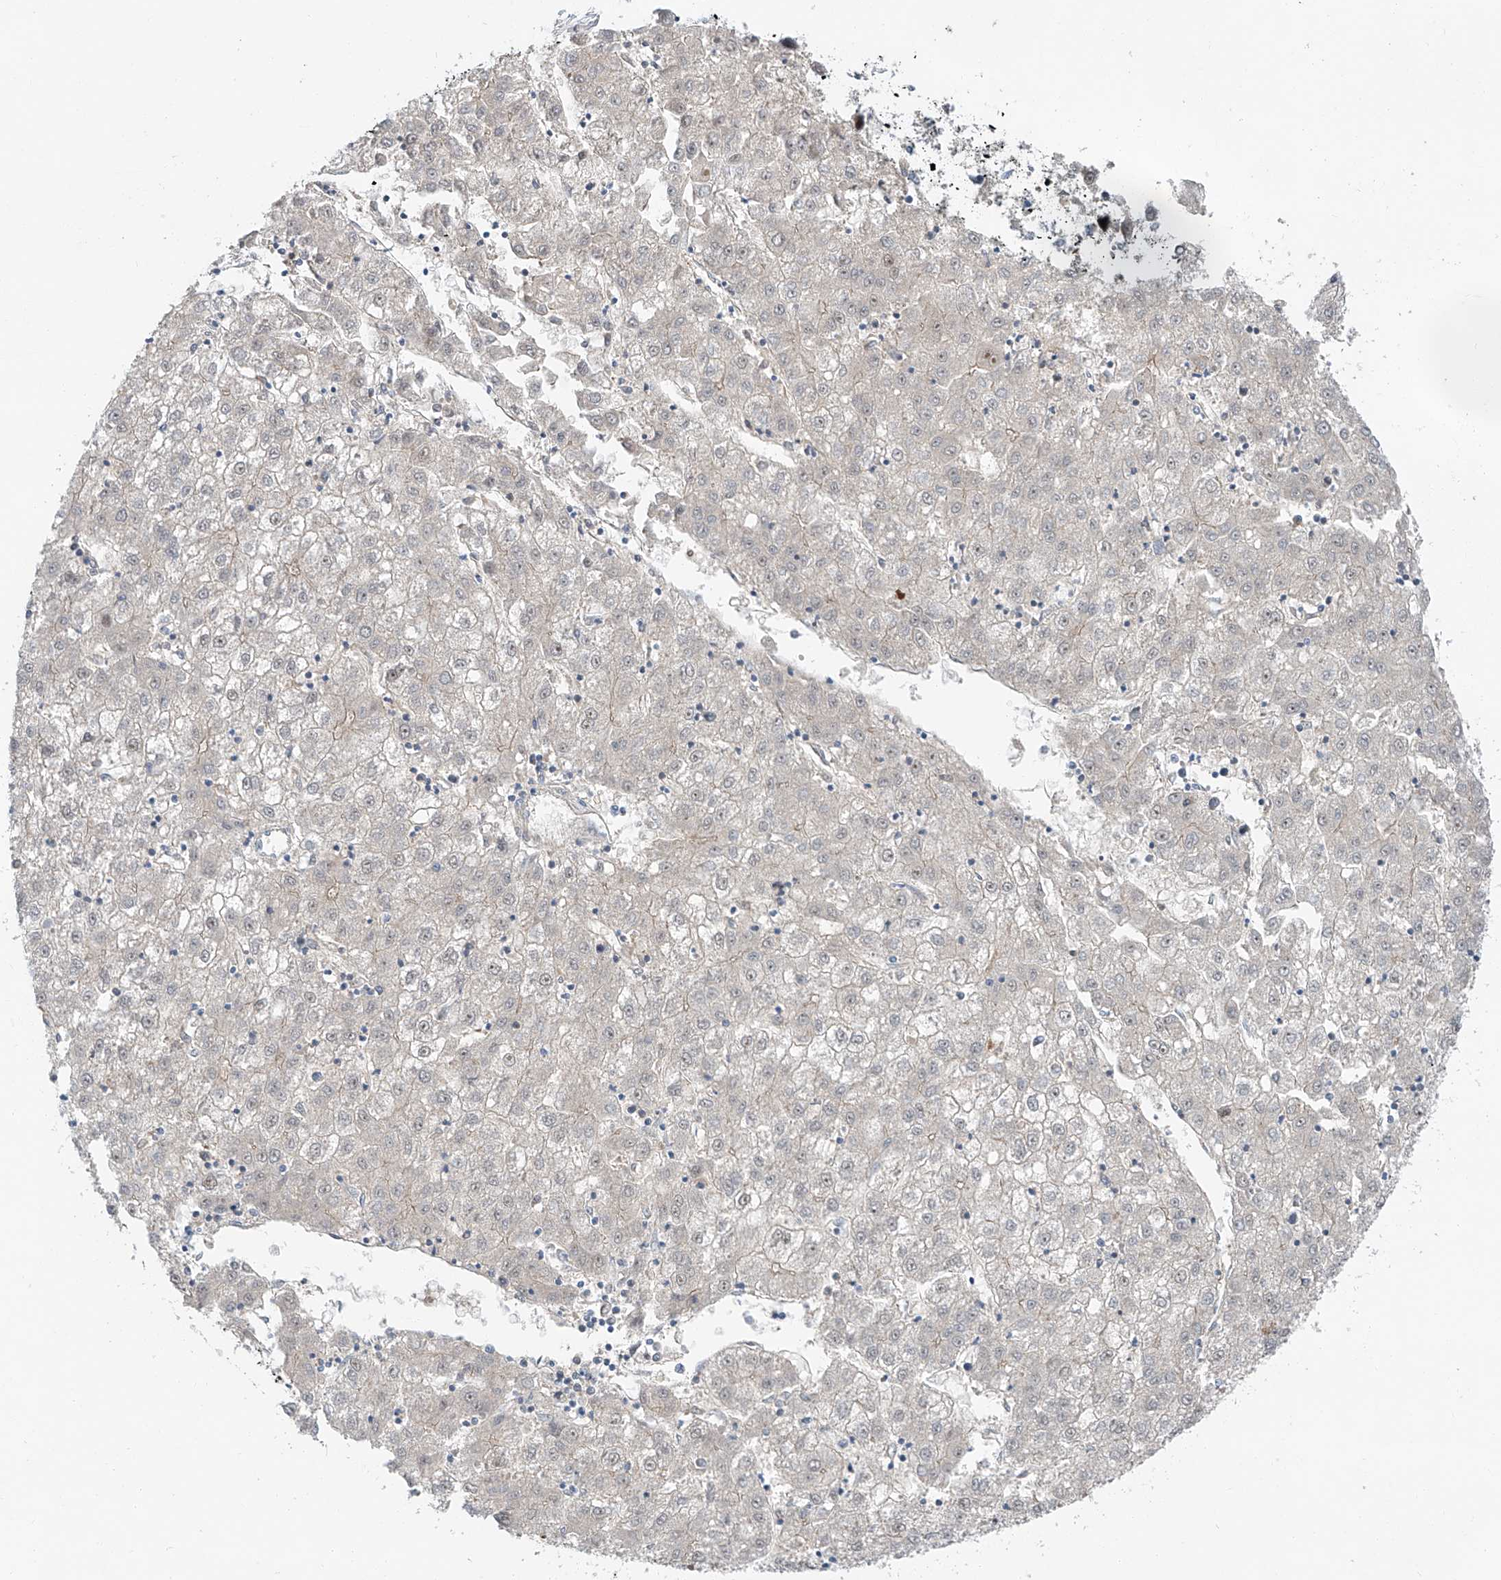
{"staining": {"intensity": "negative", "quantity": "none", "location": "none"}, "tissue": "liver cancer", "cell_type": "Tumor cells", "image_type": "cancer", "snomed": [{"axis": "morphology", "description": "Carcinoma, Hepatocellular, NOS"}, {"axis": "topography", "description": "Liver"}], "caption": "Photomicrograph shows no significant protein expression in tumor cells of liver cancer (hepatocellular carcinoma).", "gene": "CLDND1", "patient": {"sex": "male", "age": 72}}